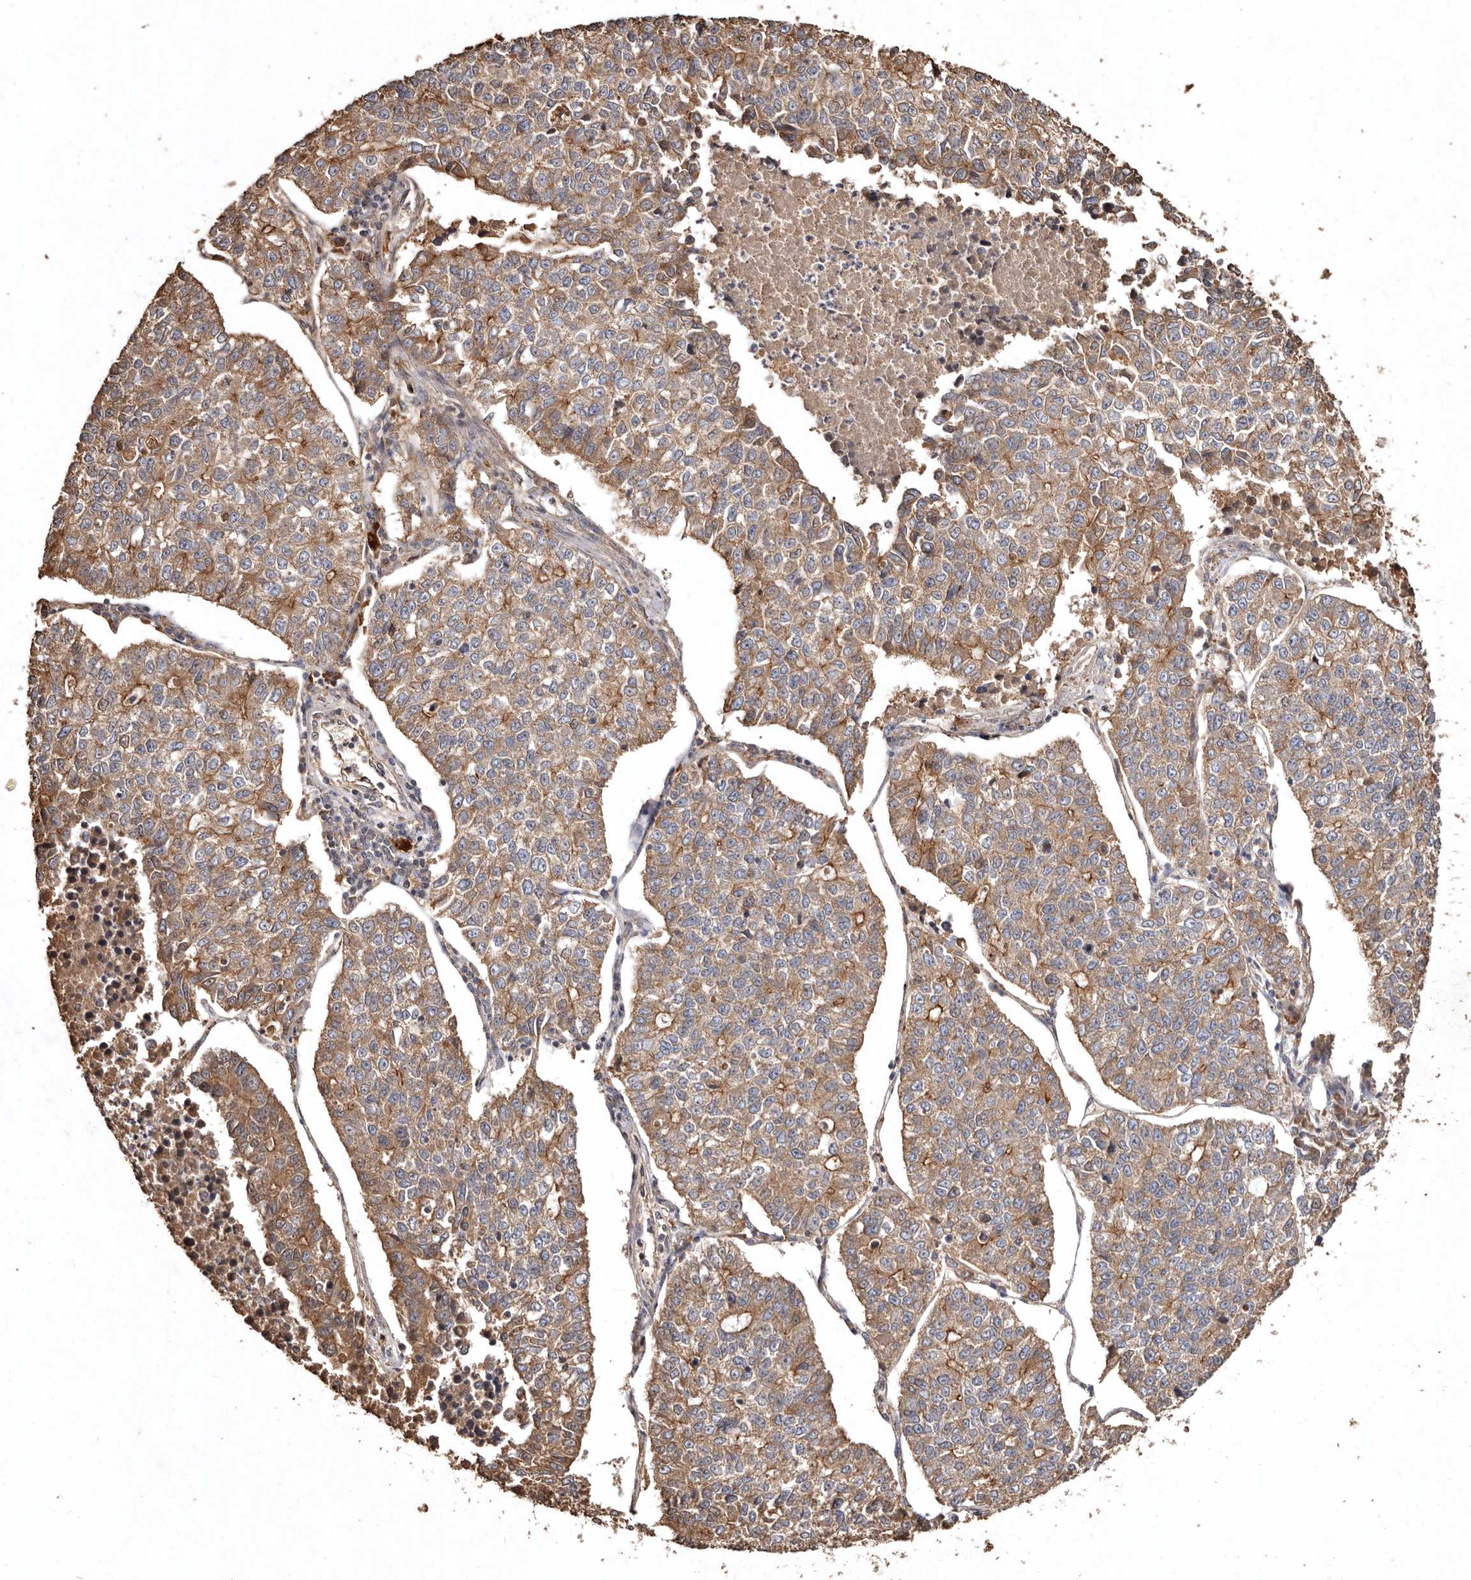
{"staining": {"intensity": "moderate", "quantity": ">75%", "location": "cytoplasmic/membranous"}, "tissue": "lung cancer", "cell_type": "Tumor cells", "image_type": "cancer", "snomed": [{"axis": "morphology", "description": "Adenocarcinoma, NOS"}, {"axis": "topography", "description": "Lung"}], "caption": "Tumor cells display medium levels of moderate cytoplasmic/membranous expression in approximately >75% of cells in adenocarcinoma (lung).", "gene": "FARS2", "patient": {"sex": "male", "age": 49}}